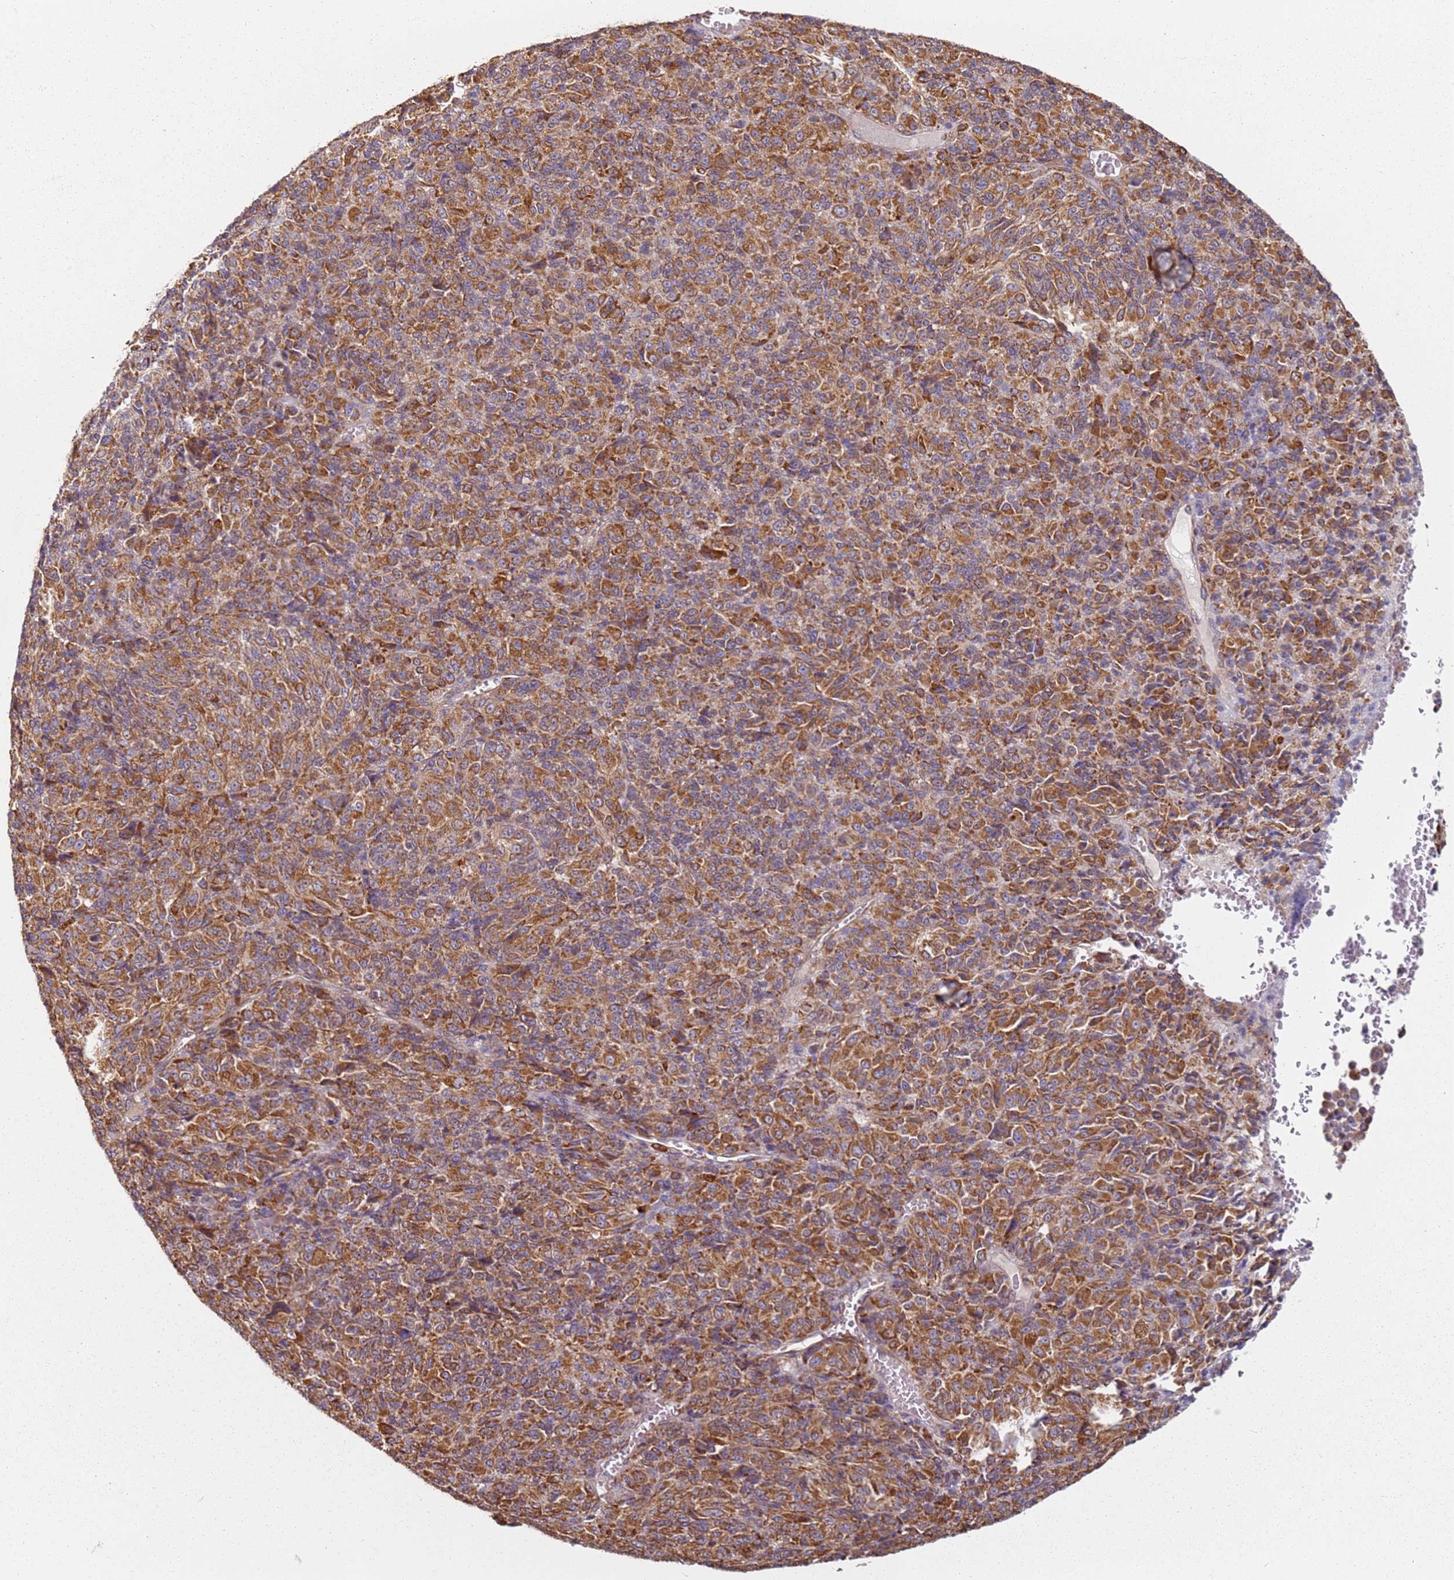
{"staining": {"intensity": "strong", "quantity": ">75%", "location": "cytoplasmic/membranous"}, "tissue": "melanoma", "cell_type": "Tumor cells", "image_type": "cancer", "snomed": [{"axis": "morphology", "description": "Malignant melanoma, Metastatic site"}, {"axis": "topography", "description": "Brain"}], "caption": "Melanoma stained with DAB IHC shows high levels of strong cytoplasmic/membranous expression in about >75% of tumor cells. The protein is stained brown, and the nuclei are stained in blue (DAB IHC with brightfield microscopy, high magnification).", "gene": "ARFRP1", "patient": {"sex": "female", "age": 56}}